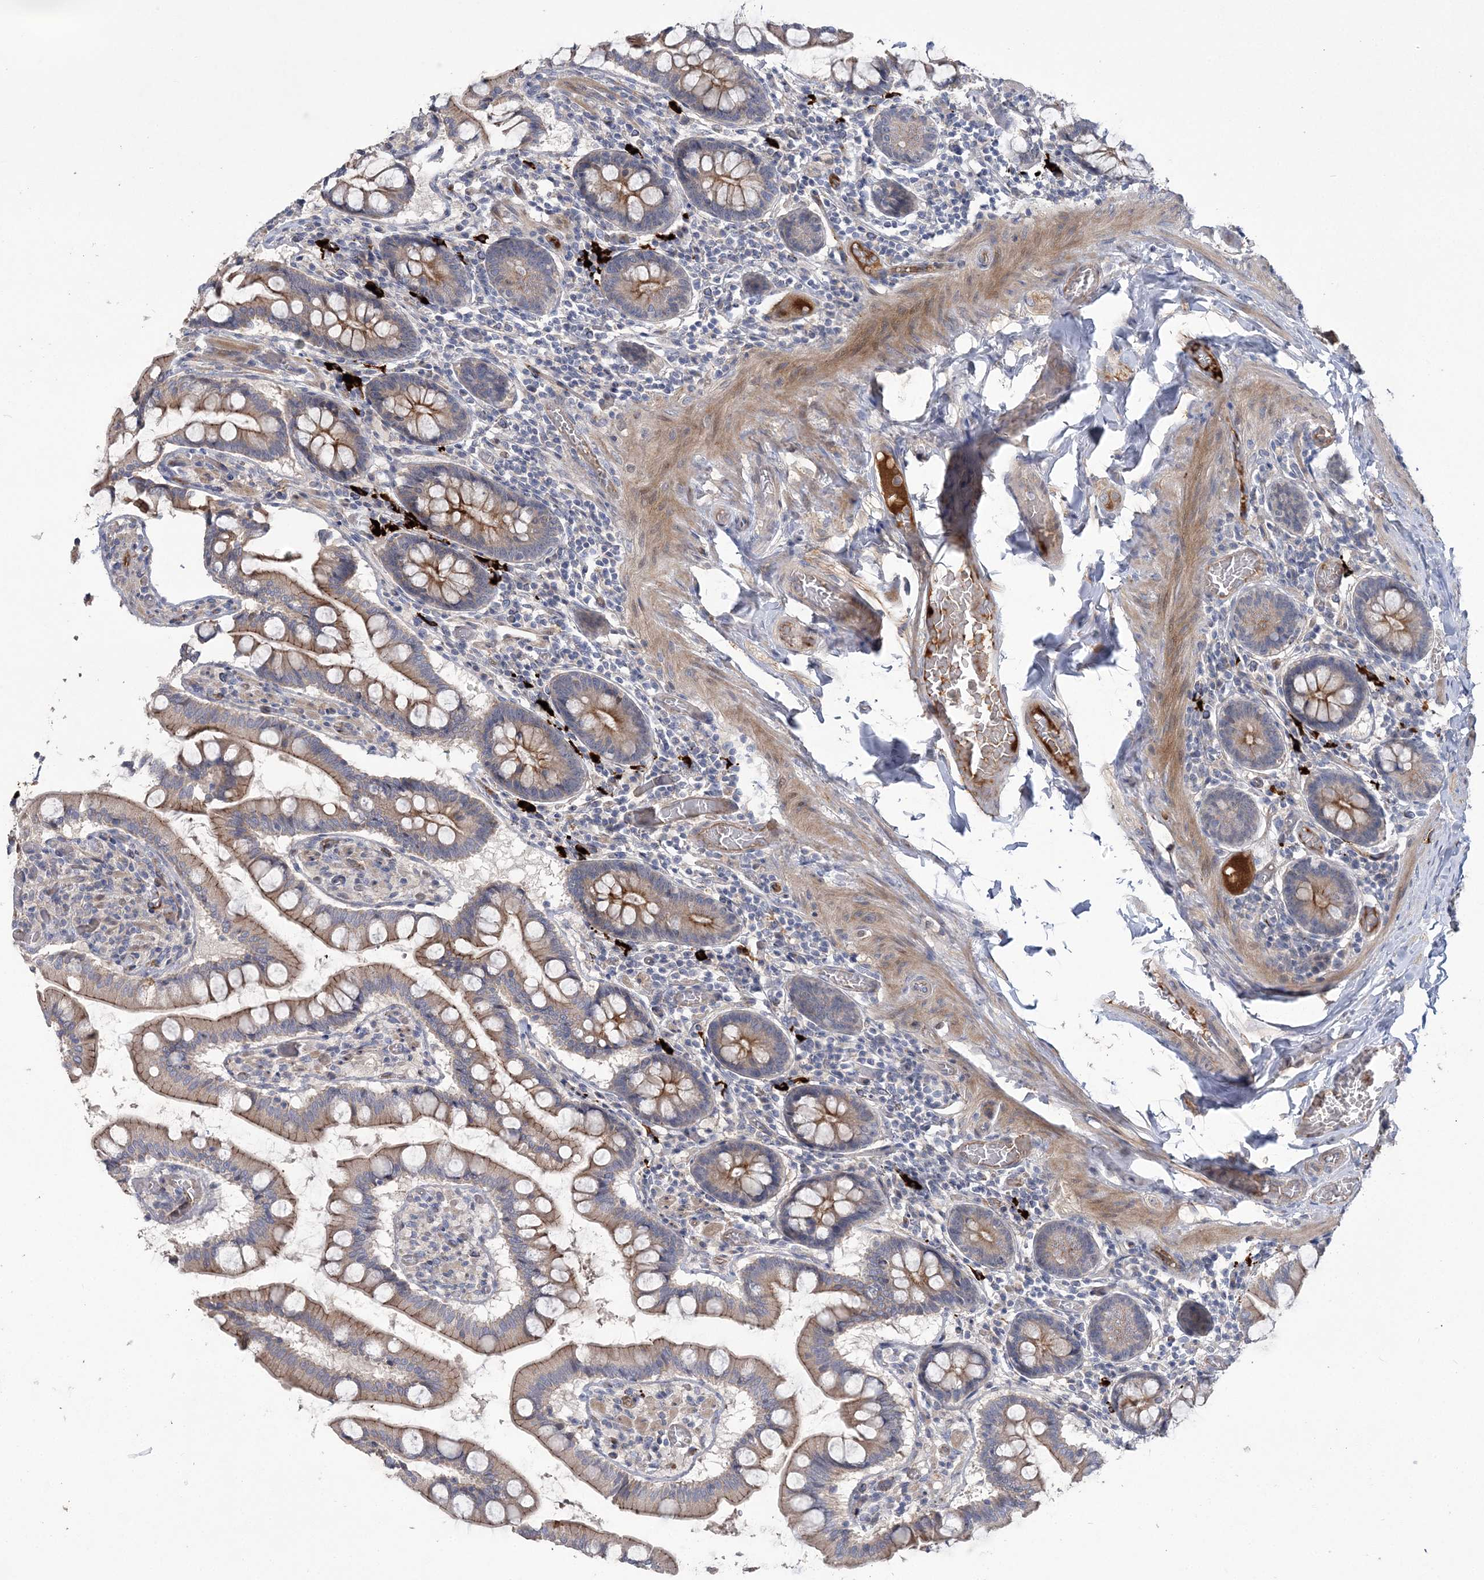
{"staining": {"intensity": "moderate", "quantity": ">75%", "location": "cytoplasmic/membranous"}, "tissue": "small intestine", "cell_type": "Glandular cells", "image_type": "normal", "snomed": [{"axis": "morphology", "description": "Normal tissue, NOS"}, {"axis": "topography", "description": "Small intestine"}], "caption": "A photomicrograph of small intestine stained for a protein reveals moderate cytoplasmic/membranous brown staining in glandular cells. The staining was performed using DAB to visualize the protein expression in brown, while the nuclei were stained in blue with hematoxylin (Magnification: 20x).", "gene": "WBP1L", "patient": {"sex": "male", "age": 41}}